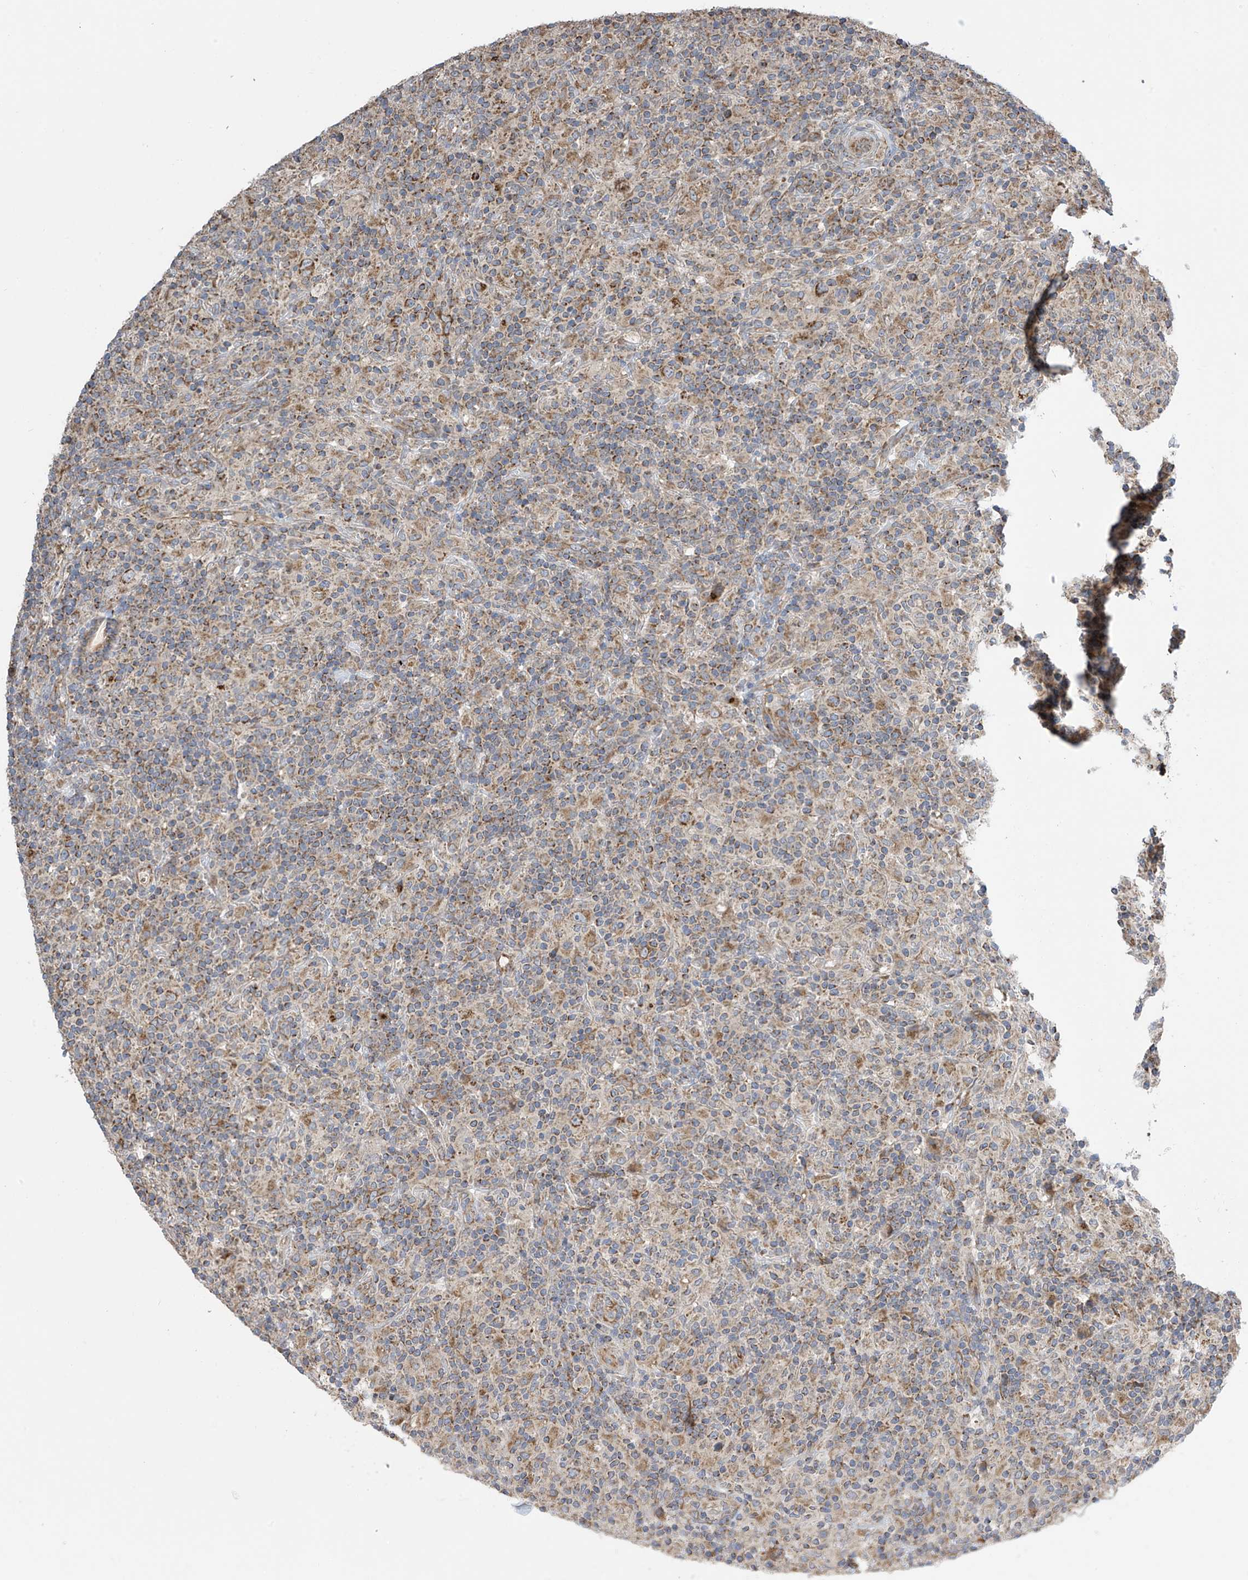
{"staining": {"intensity": "moderate", "quantity": ">75%", "location": "cytoplasmic/membranous"}, "tissue": "lymphoma", "cell_type": "Tumor cells", "image_type": "cancer", "snomed": [{"axis": "morphology", "description": "Hodgkin's disease, NOS"}, {"axis": "topography", "description": "Lymph node"}], "caption": "A micrograph of human lymphoma stained for a protein reveals moderate cytoplasmic/membranous brown staining in tumor cells.", "gene": "PNPT1", "patient": {"sex": "male", "age": 70}}